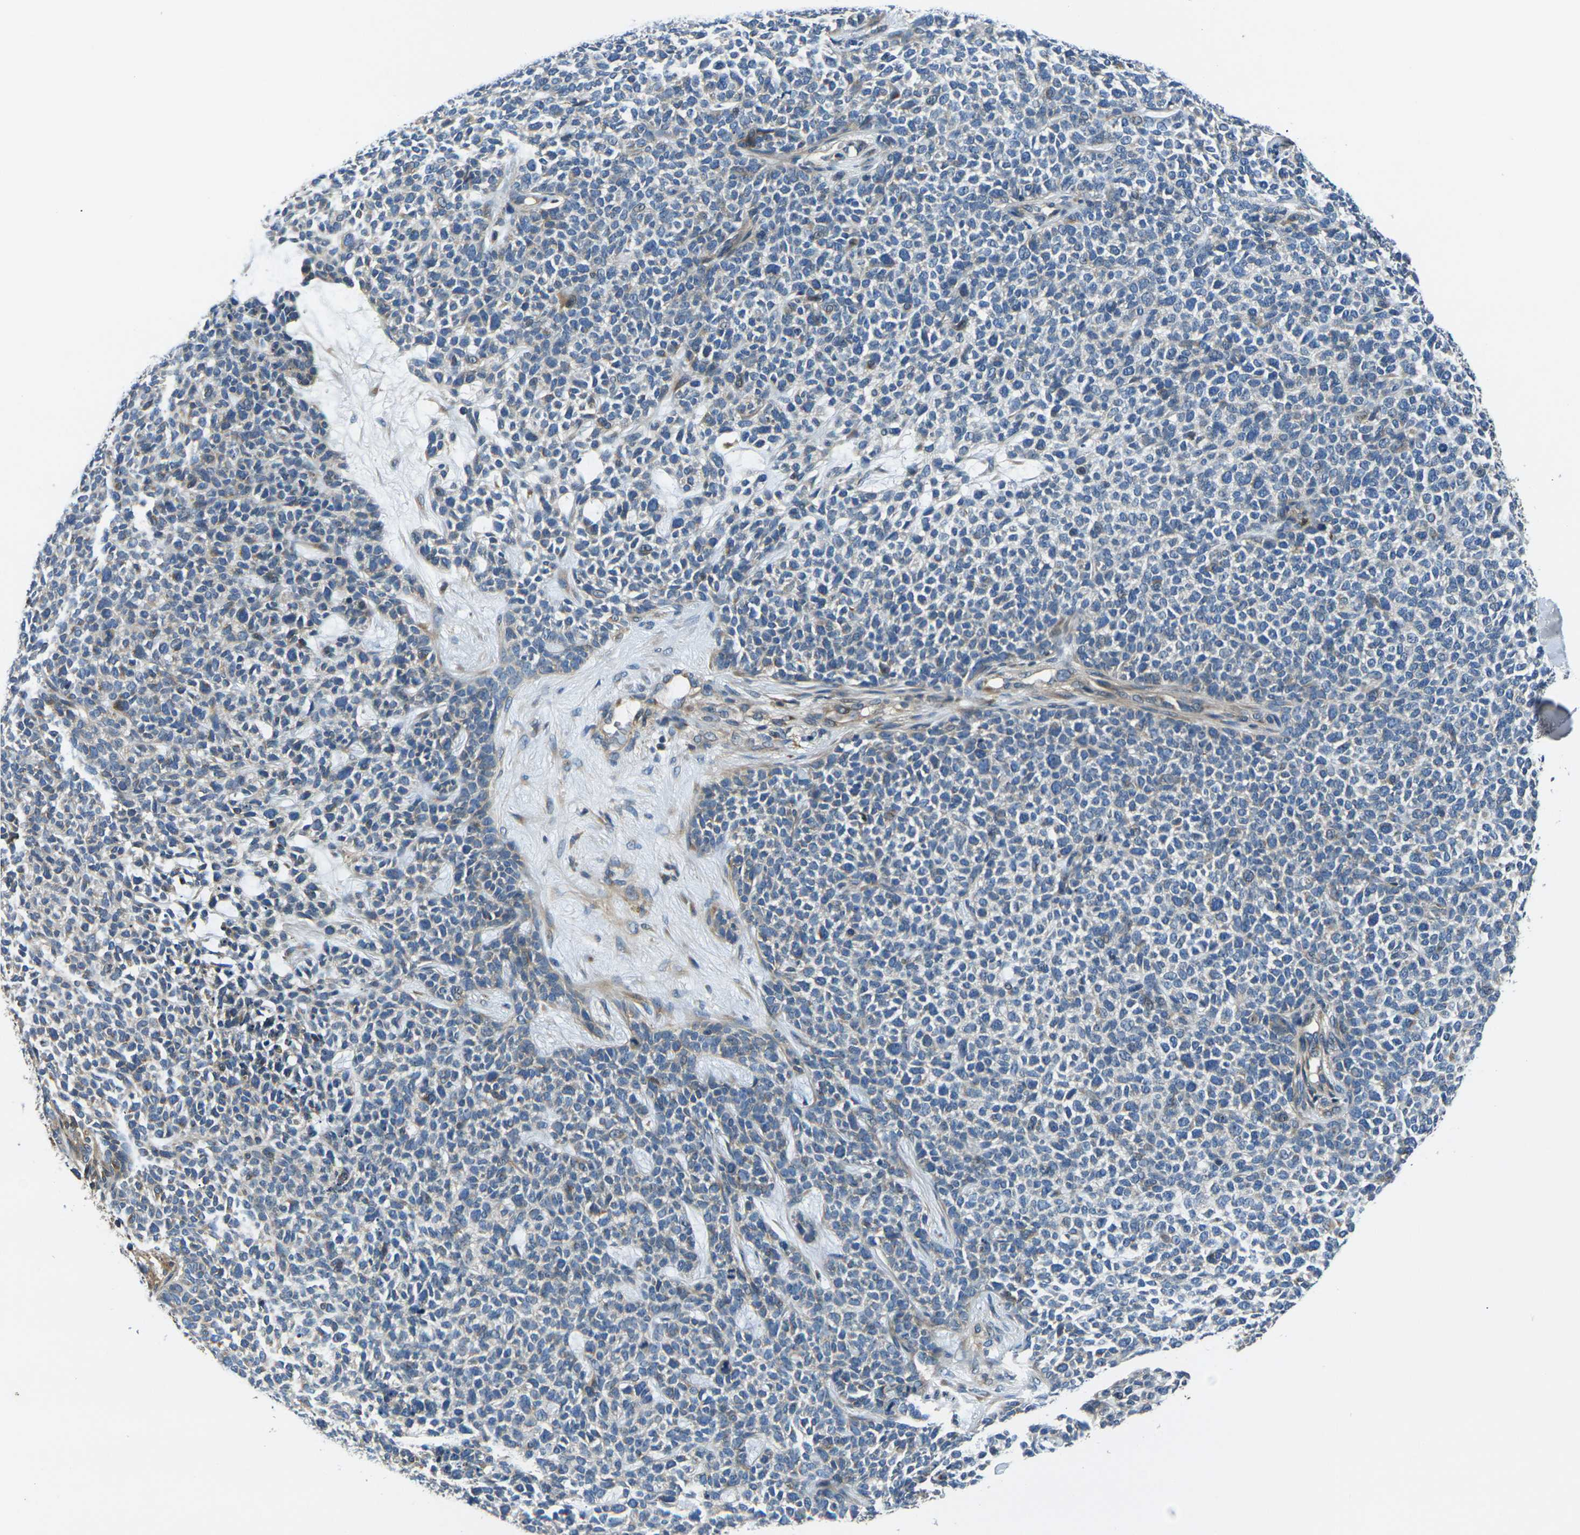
{"staining": {"intensity": "negative", "quantity": "none", "location": "none"}, "tissue": "skin cancer", "cell_type": "Tumor cells", "image_type": "cancer", "snomed": [{"axis": "morphology", "description": "Basal cell carcinoma"}, {"axis": "topography", "description": "Skin"}], "caption": "A histopathology image of human skin cancer (basal cell carcinoma) is negative for staining in tumor cells.", "gene": "RAB1B", "patient": {"sex": "female", "age": 84}}